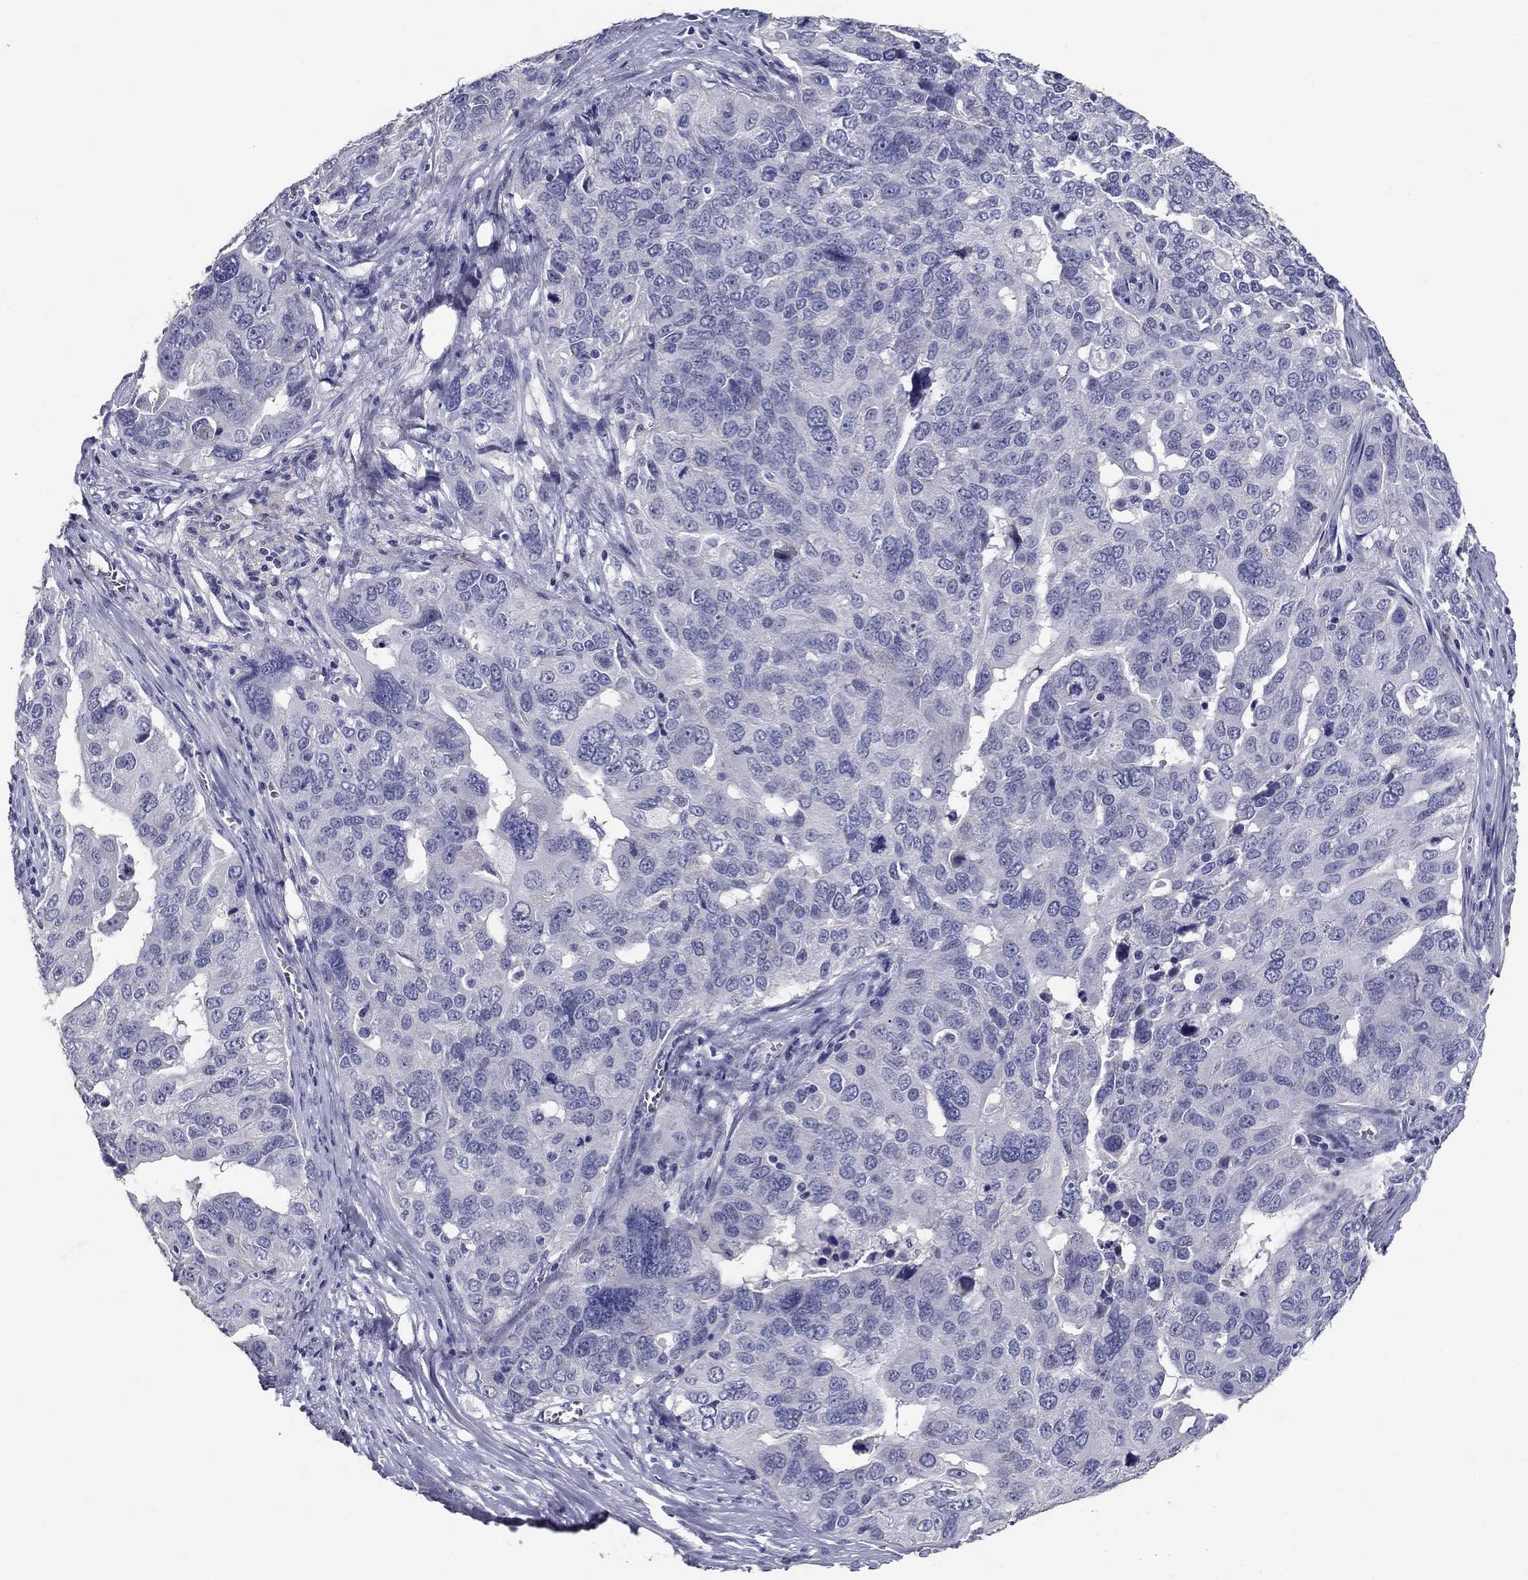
{"staining": {"intensity": "negative", "quantity": "none", "location": "none"}, "tissue": "ovarian cancer", "cell_type": "Tumor cells", "image_type": "cancer", "snomed": [{"axis": "morphology", "description": "Carcinoma, endometroid"}, {"axis": "topography", "description": "Soft tissue"}, {"axis": "topography", "description": "Ovary"}], "caption": "Tumor cells show no significant expression in ovarian cancer (endometroid carcinoma).", "gene": "POMC", "patient": {"sex": "female", "age": 52}}